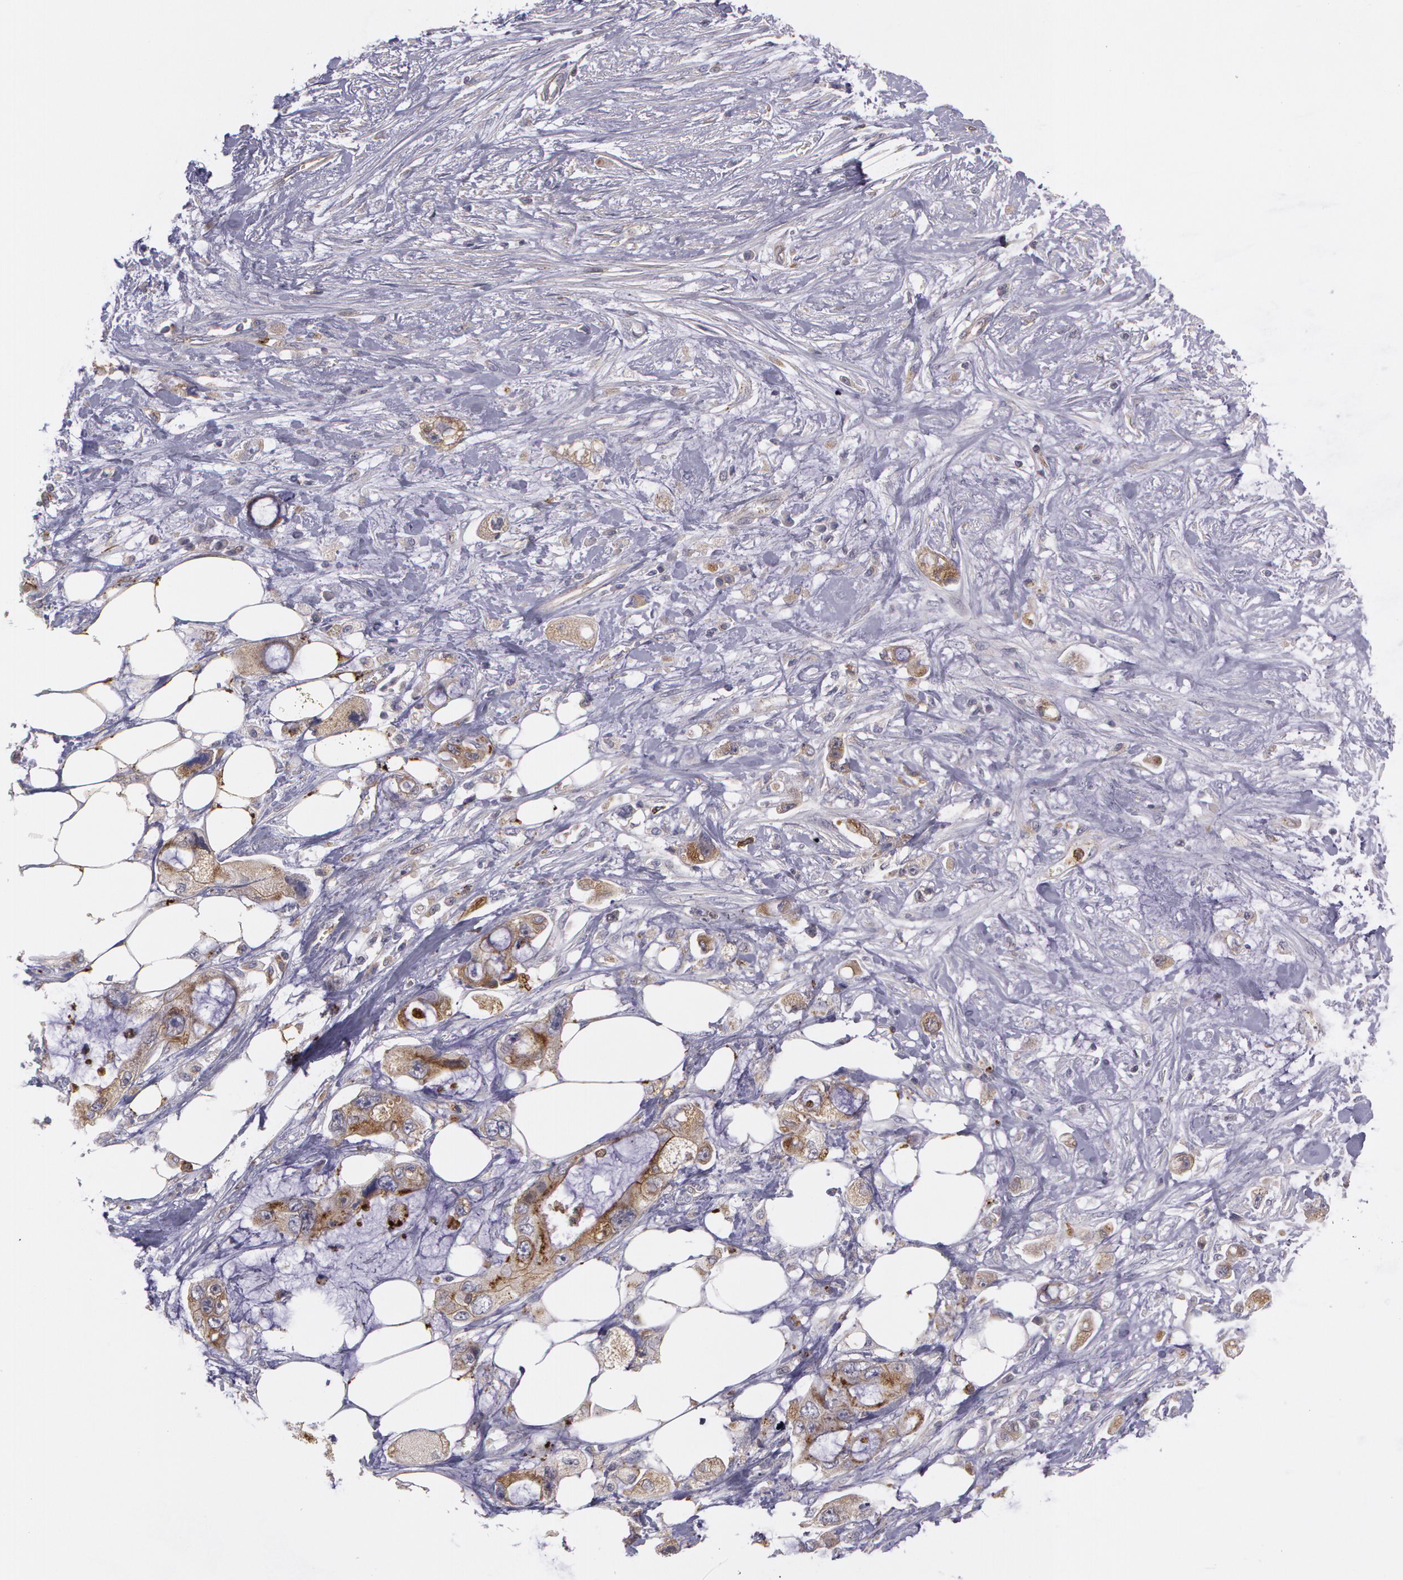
{"staining": {"intensity": "moderate", "quantity": ">75%", "location": "cytoplasmic/membranous"}, "tissue": "pancreatic cancer", "cell_type": "Tumor cells", "image_type": "cancer", "snomed": [{"axis": "morphology", "description": "Adenocarcinoma, NOS"}, {"axis": "topography", "description": "Pancreas"}, {"axis": "topography", "description": "Stomach, upper"}], "caption": "Human pancreatic cancer stained for a protein (brown) reveals moderate cytoplasmic/membranous positive expression in about >75% of tumor cells.", "gene": "FLOT2", "patient": {"sex": "male", "age": 77}}